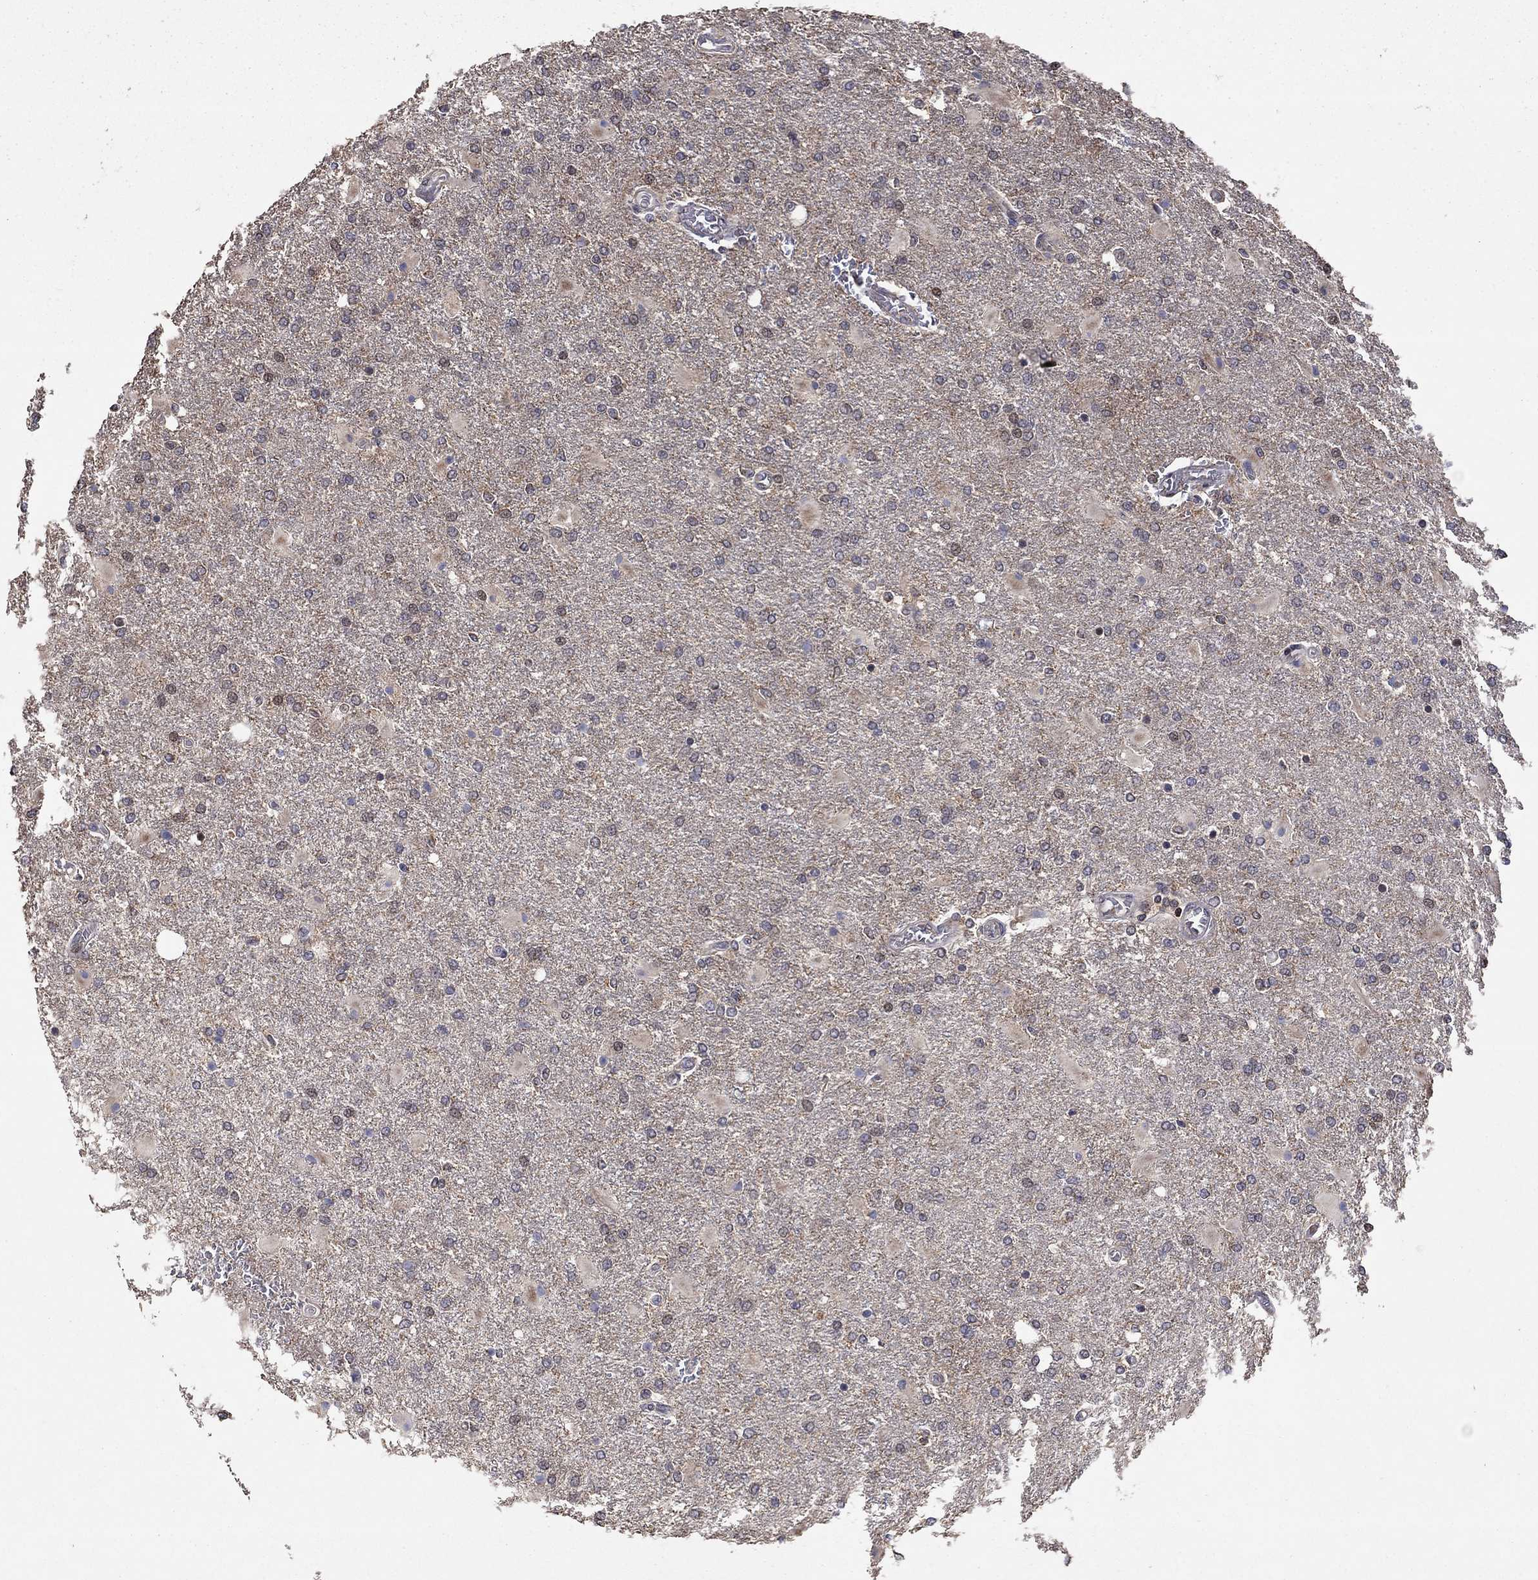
{"staining": {"intensity": "negative", "quantity": "none", "location": "none"}, "tissue": "glioma", "cell_type": "Tumor cells", "image_type": "cancer", "snomed": [{"axis": "morphology", "description": "Glioma, malignant, High grade"}, {"axis": "topography", "description": "Cerebral cortex"}], "caption": "The image exhibits no significant staining in tumor cells of high-grade glioma (malignant). The staining is performed using DAB brown chromogen with nuclei counter-stained in using hematoxylin.", "gene": "LPCAT4", "patient": {"sex": "male", "age": 79}}